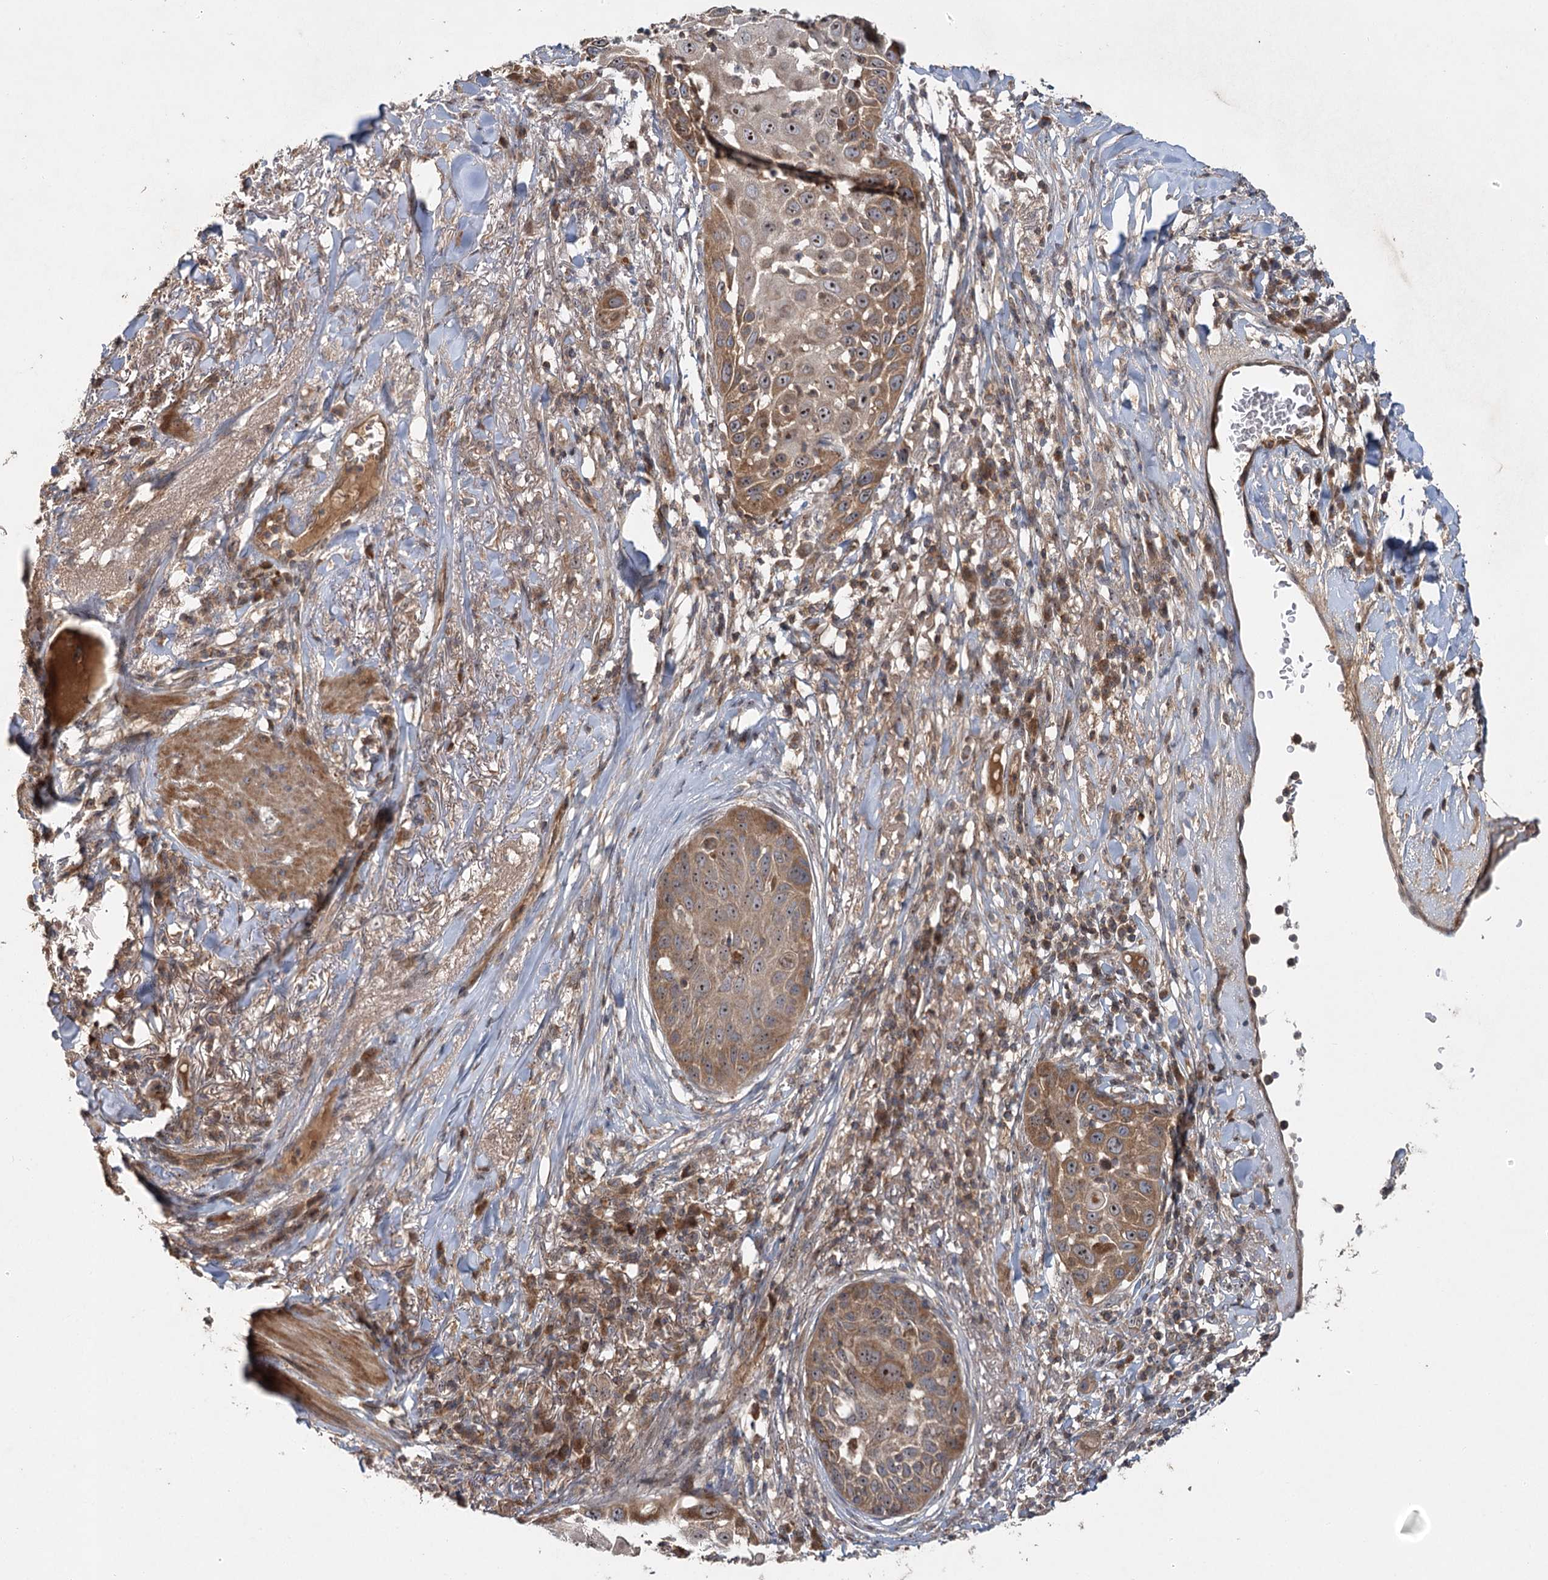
{"staining": {"intensity": "moderate", "quantity": ">75%", "location": "cytoplasmic/membranous,nuclear"}, "tissue": "skin cancer", "cell_type": "Tumor cells", "image_type": "cancer", "snomed": [{"axis": "morphology", "description": "Squamous cell carcinoma, NOS"}, {"axis": "topography", "description": "Skin"}], "caption": "This photomicrograph shows IHC staining of human squamous cell carcinoma (skin), with medium moderate cytoplasmic/membranous and nuclear positivity in approximately >75% of tumor cells.", "gene": "RAPGEF6", "patient": {"sex": "female", "age": 44}}